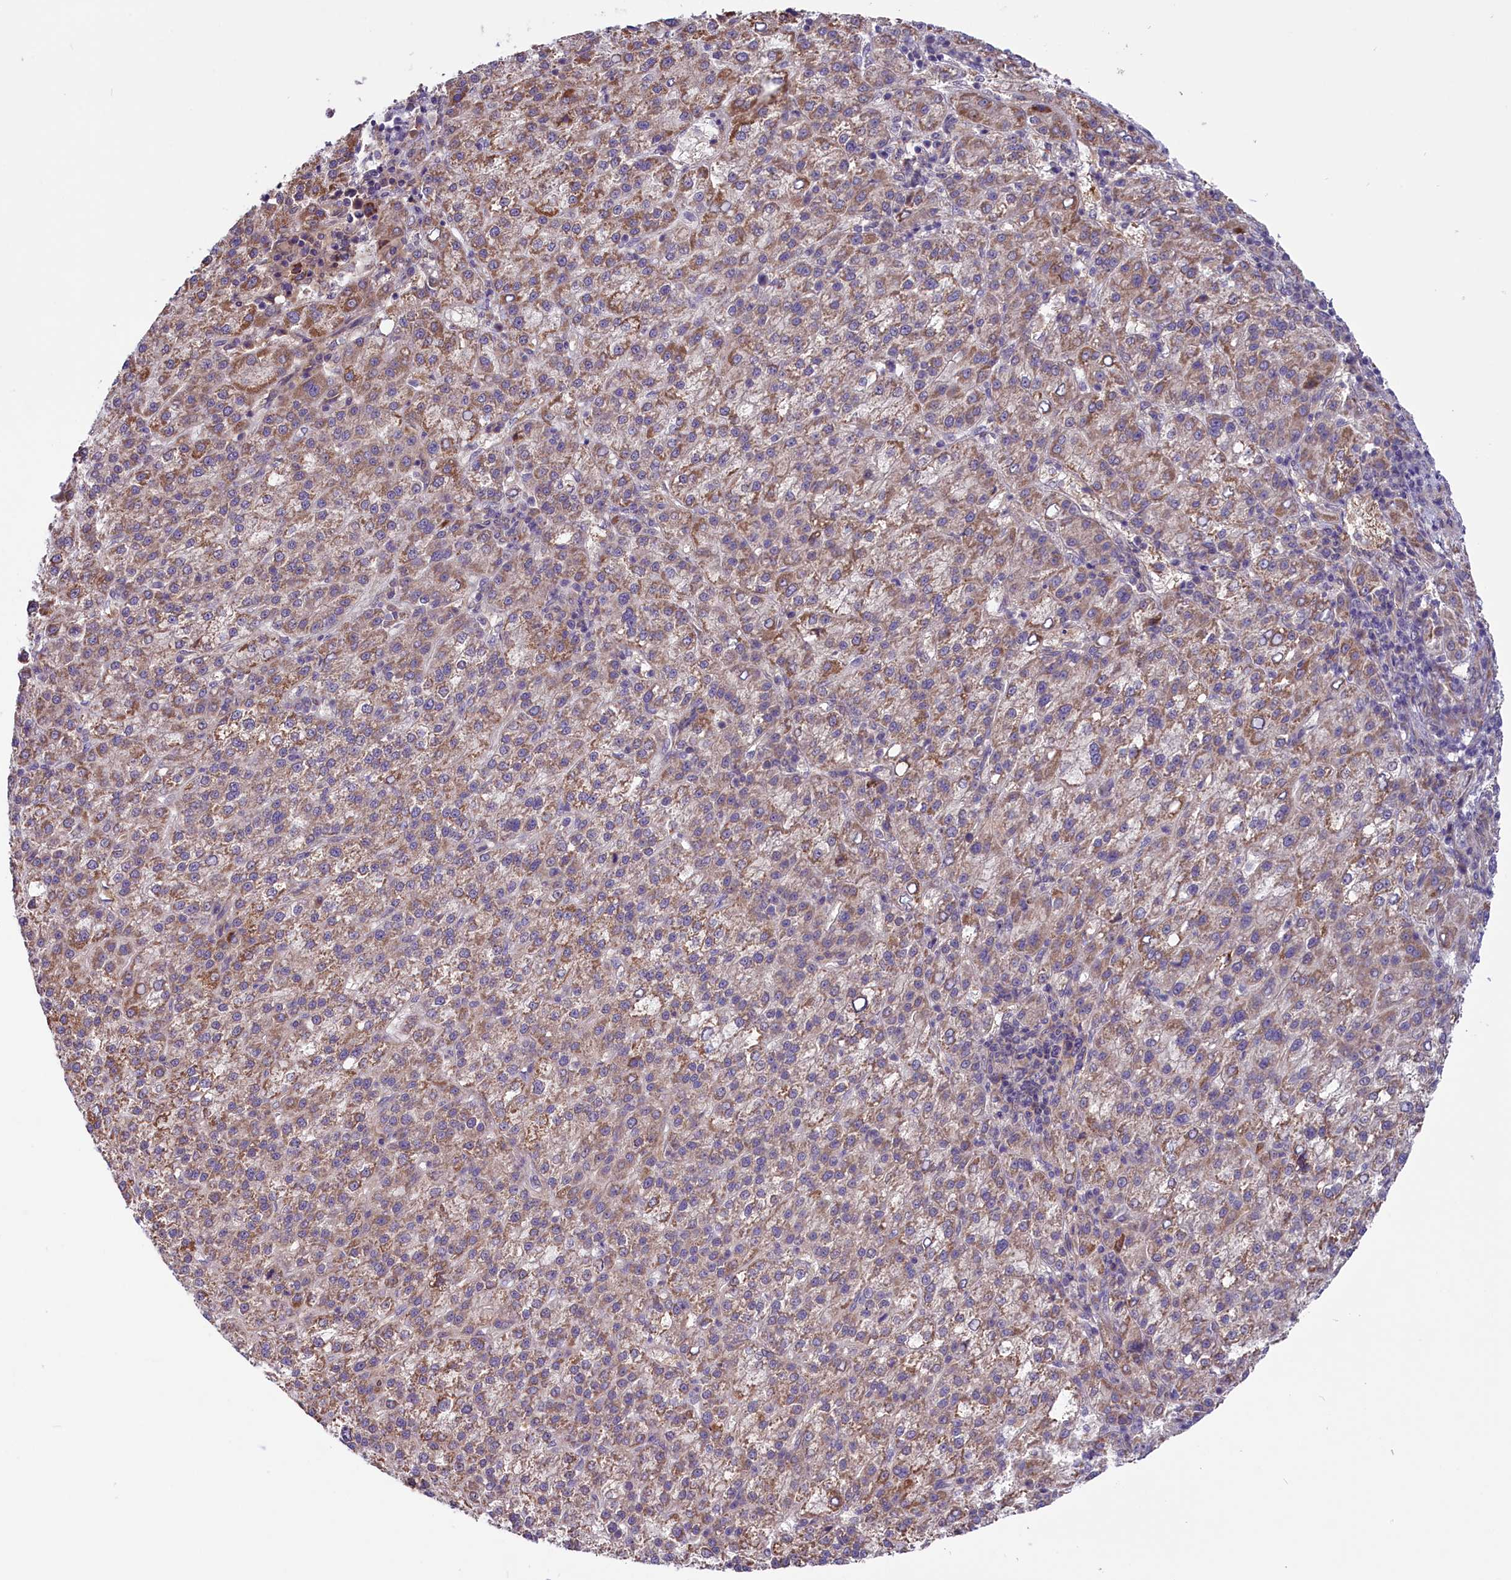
{"staining": {"intensity": "moderate", "quantity": "25%-75%", "location": "cytoplasmic/membranous"}, "tissue": "liver cancer", "cell_type": "Tumor cells", "image_type": "cancer", "snomed": [{"axis": "morphology", "description": "Carcinoma, Hepatocellular, NOS"}, {"axis": "topography", "description": "Liver"}], "caption": "Liver cancer (hepatocellular carcinoma) stained with immunohistochemistry reveals moderate cytoplasmic/membranous staining in about 25%-75% of tumor cells. (Brightfield microscopy of DAB IHC at high magnification).", "gene": "COG8", "patient": {"sex": "female", "age": 58}}